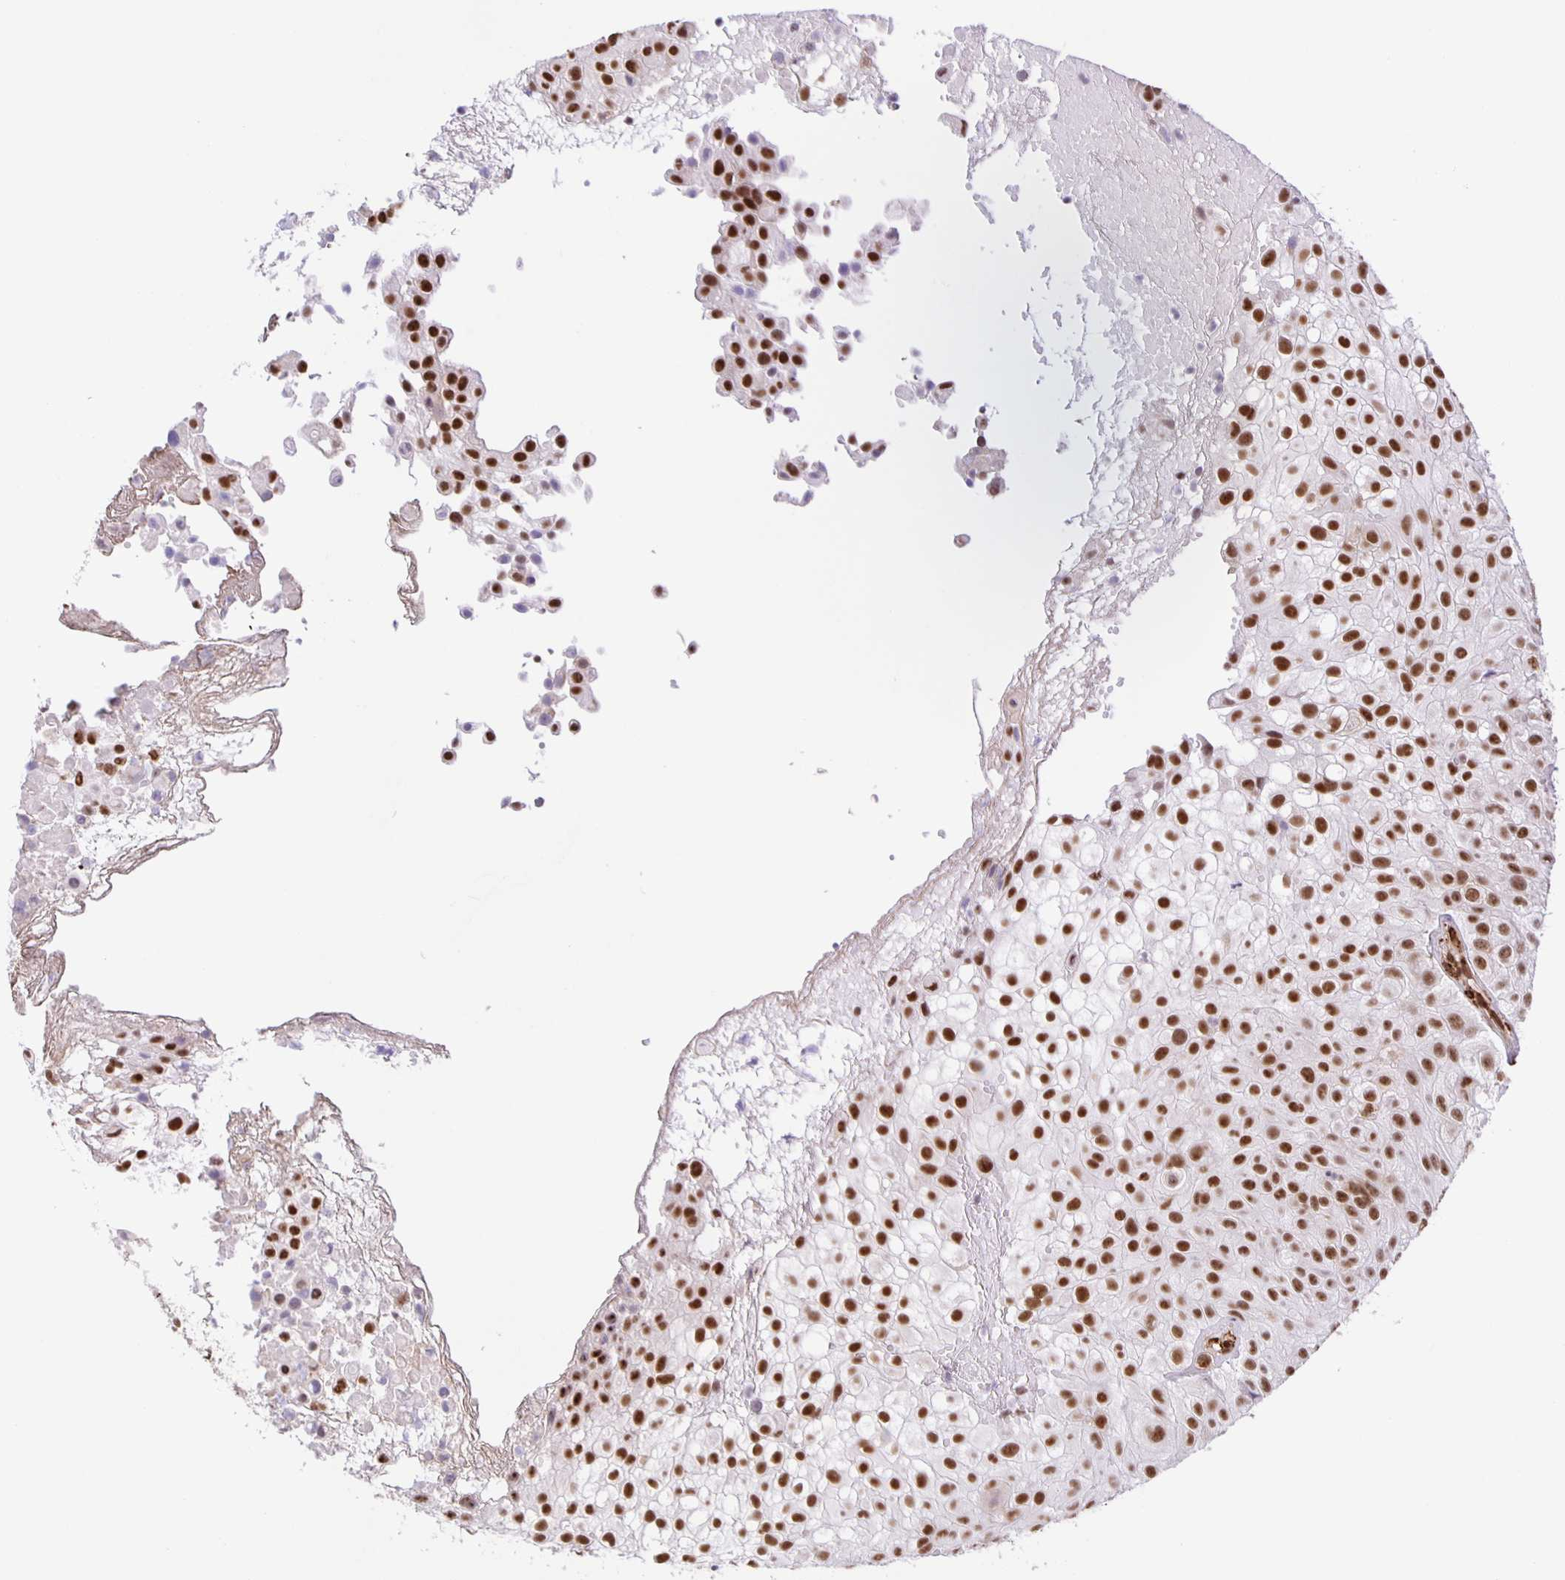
{"staining": {"intensity": "strong", "quantity": ">75%", "location": "nuclear"}, "tissue": "urothelial cancer", "cell_type": "Tumor cells", "image_type": "cancer", "snomed": [{"axis": "morphology", "description": "Urothelial carcinoma, High grade"}, {"axis": "topography", "description": "Urinary bladder"}], "caption": "A brown stain highlights strong nuclear staining of a protein in human urothelial carcinoma (high-grade) tumor cells. (DAB = brown stain, brightfield microscopy at high magnification).", "gene": "ZRANB2", "patient": {"sex": "male", "age": 56}}